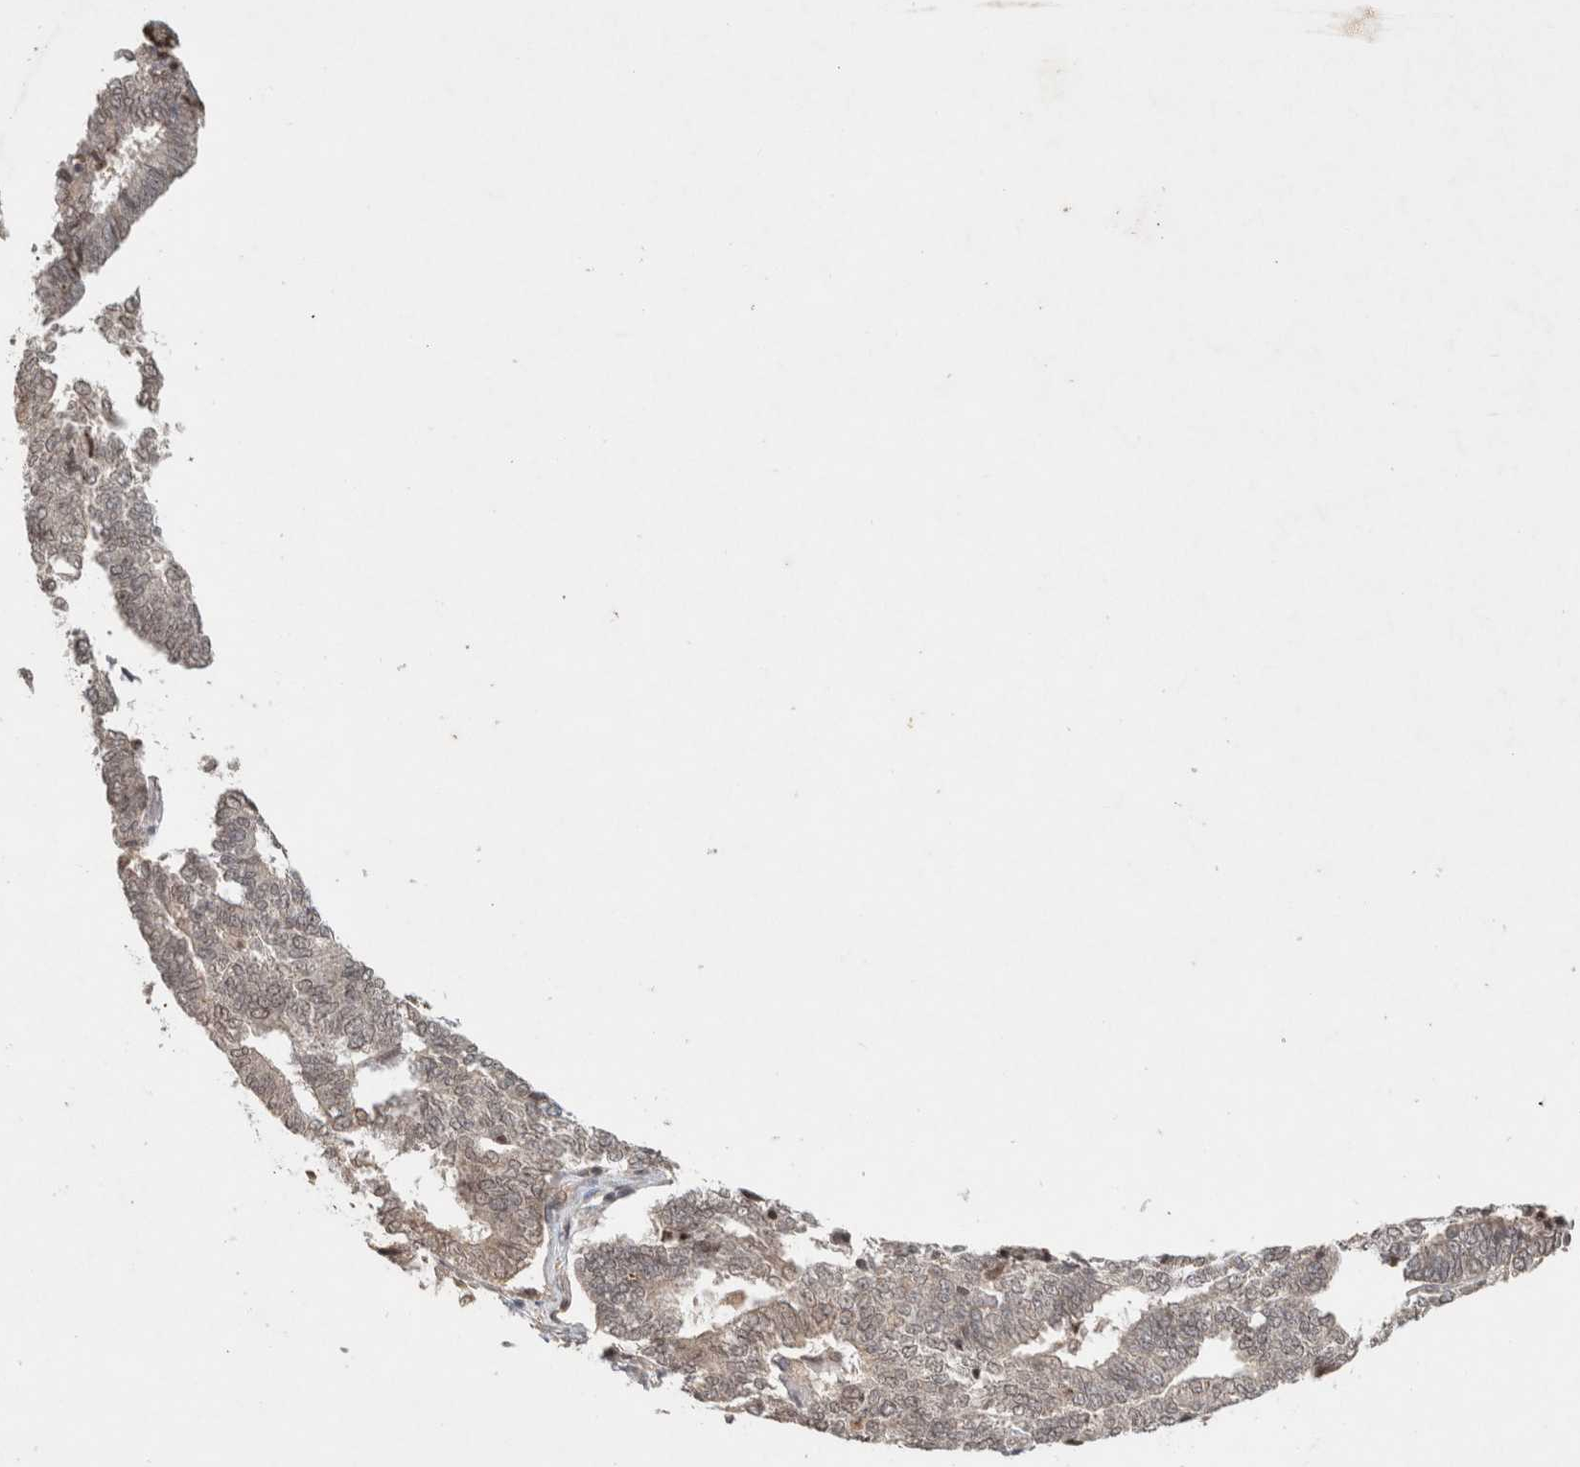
{"staining": {"intensity": "weak", "quantity": ">75%", "location": "nuclear"}, "tissue": "endometrial cancer", "cell_type": "Tumor cells", "image_type": "cancer", "snomed": [{"axis": "morphology", "description": "Adenocarcinoma, NOS"}, {"axis": "topography", "description": "Endometrium"}], "caption": "A histopathology image of endometrial cancer stained for a protein shows weak nuclear brown staining in tumor cells.", "gene": "CAAP1", "patient": {"sex": "female", "age": 70}}